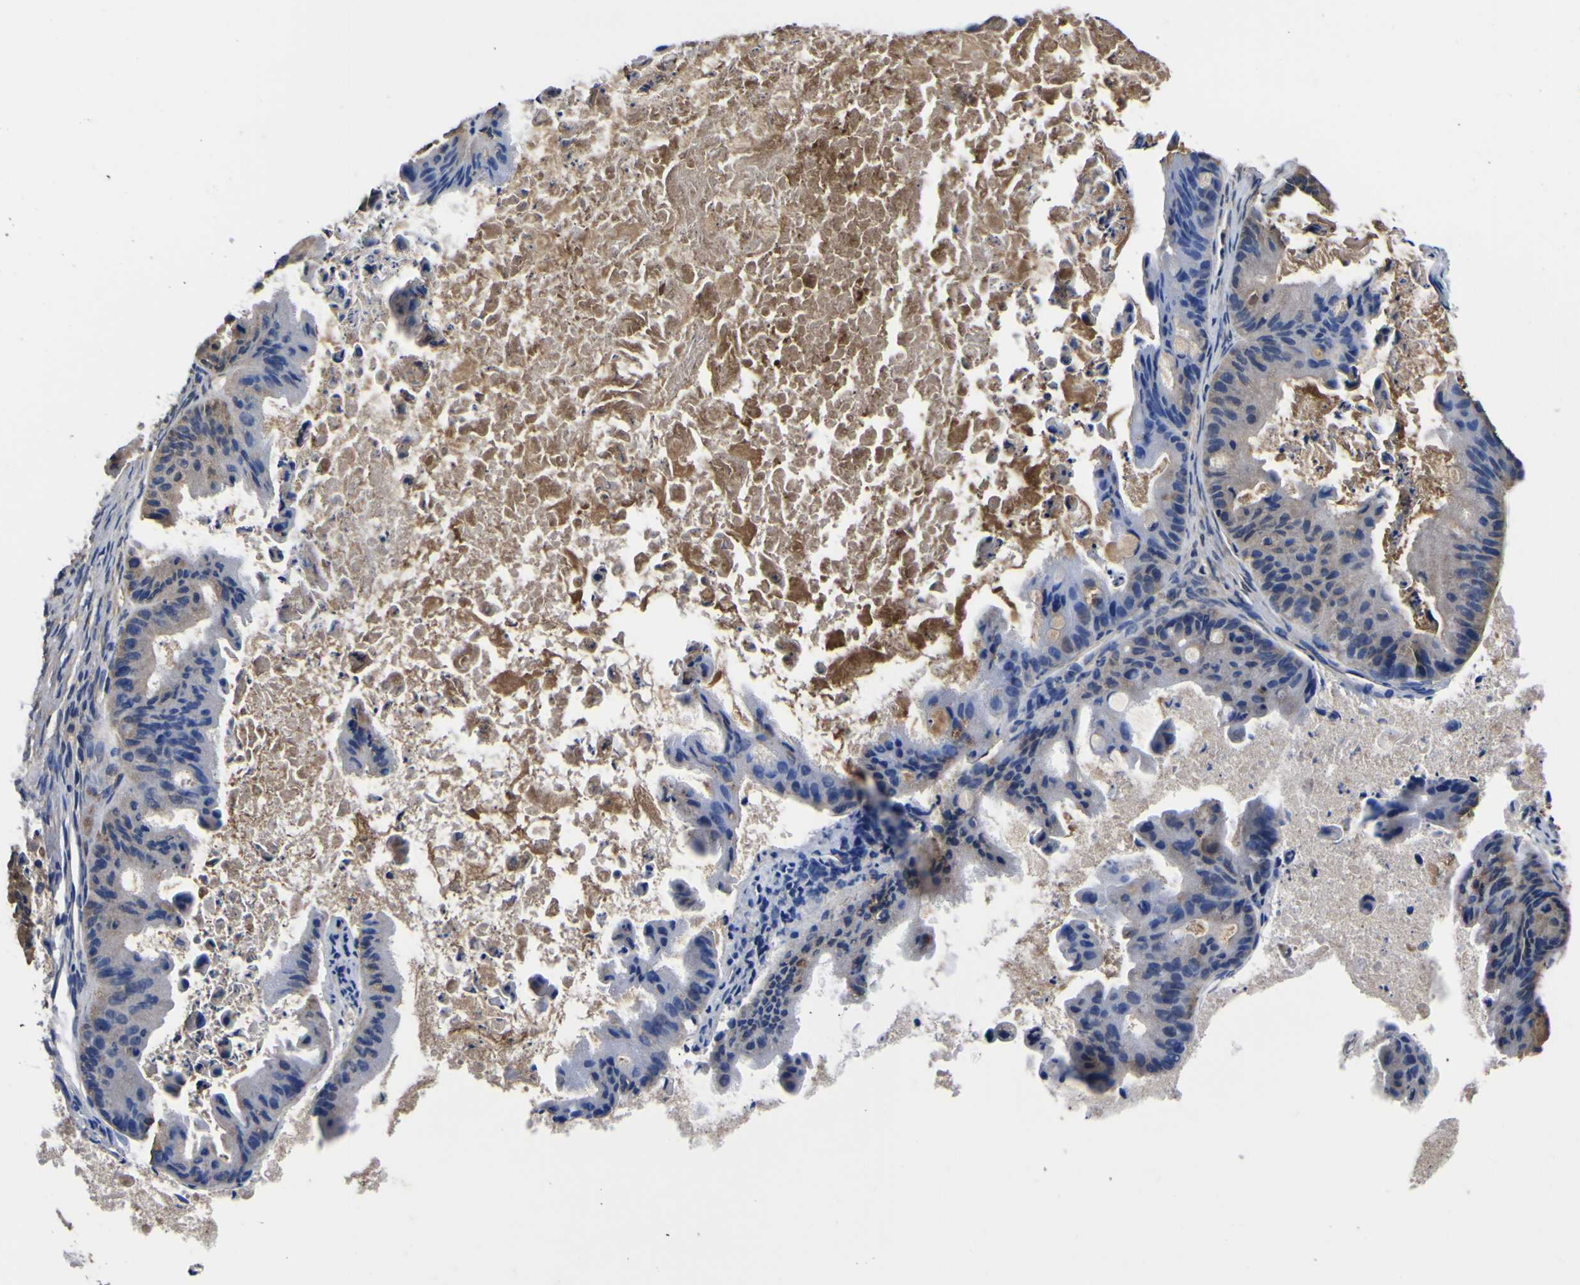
{"staining": {"intensity": "weak", "quantity": "25%-75%", "location": "cytoplasmic/membranous"}, "tissue": "ovarian cancer", "cell_type": "Tumor cells", "image_type": "cancer", "snomed": [{"axis": "morphology", "description": "Cystadenocarcinoma, mucinous, NOS"}, {"axis": "topography", "description": "Ovary"}], "caption": "Approximately 25%-75% of tumor cells in human ovarian cancer (mucinous cystadenocarcinoma) demonstrate weak cytoplasmic/membranous protein expression as visualized by brown immunohistochemical staining.", "gene": "FAM110B", "patient": {"sex": "female", "age": 37}}